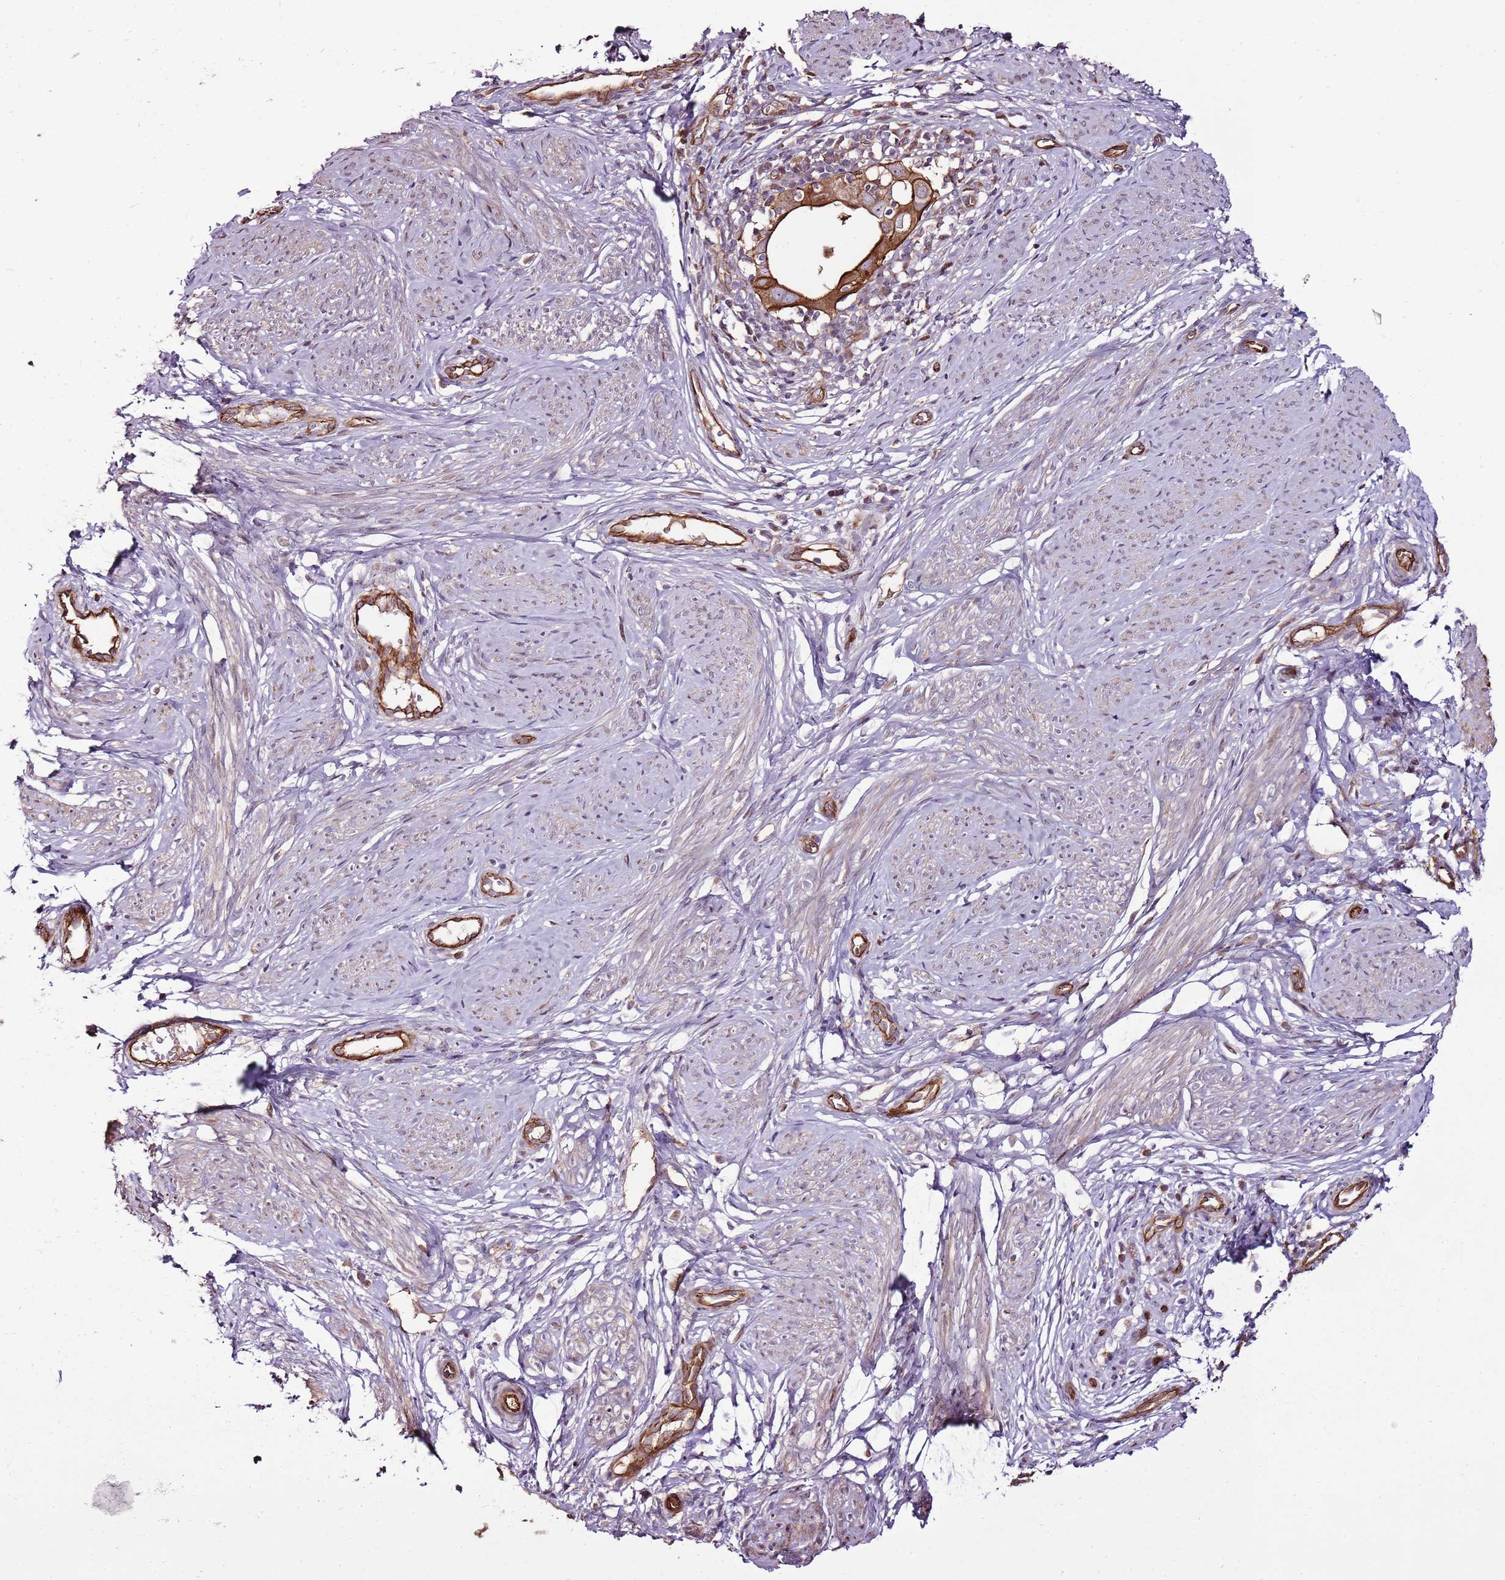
{"staining": {"intensity": "moderate", "quantity": ">75%", "location": "cytoplasmic/membranous"}, "tissue": "cervical cancer", "cell_type": "Tumor cells", "image_type": "cancer", "snomed": [{"axis": "morphology", "description": "Adenocarcinoma, NOS"}, {"axis": "topography", "description": "Cervix"}], "caption": "Cervical cancer (adenocarcinoma) stained with DAB (3,3'-diaminobenzidine) immunohistochemistry shows medium levels of moderate cytoplasmic/membranous positivity in about >75% of tumor cells.", "gene": "ZNF827", "patient": {"sex": "female", "age": 36}}